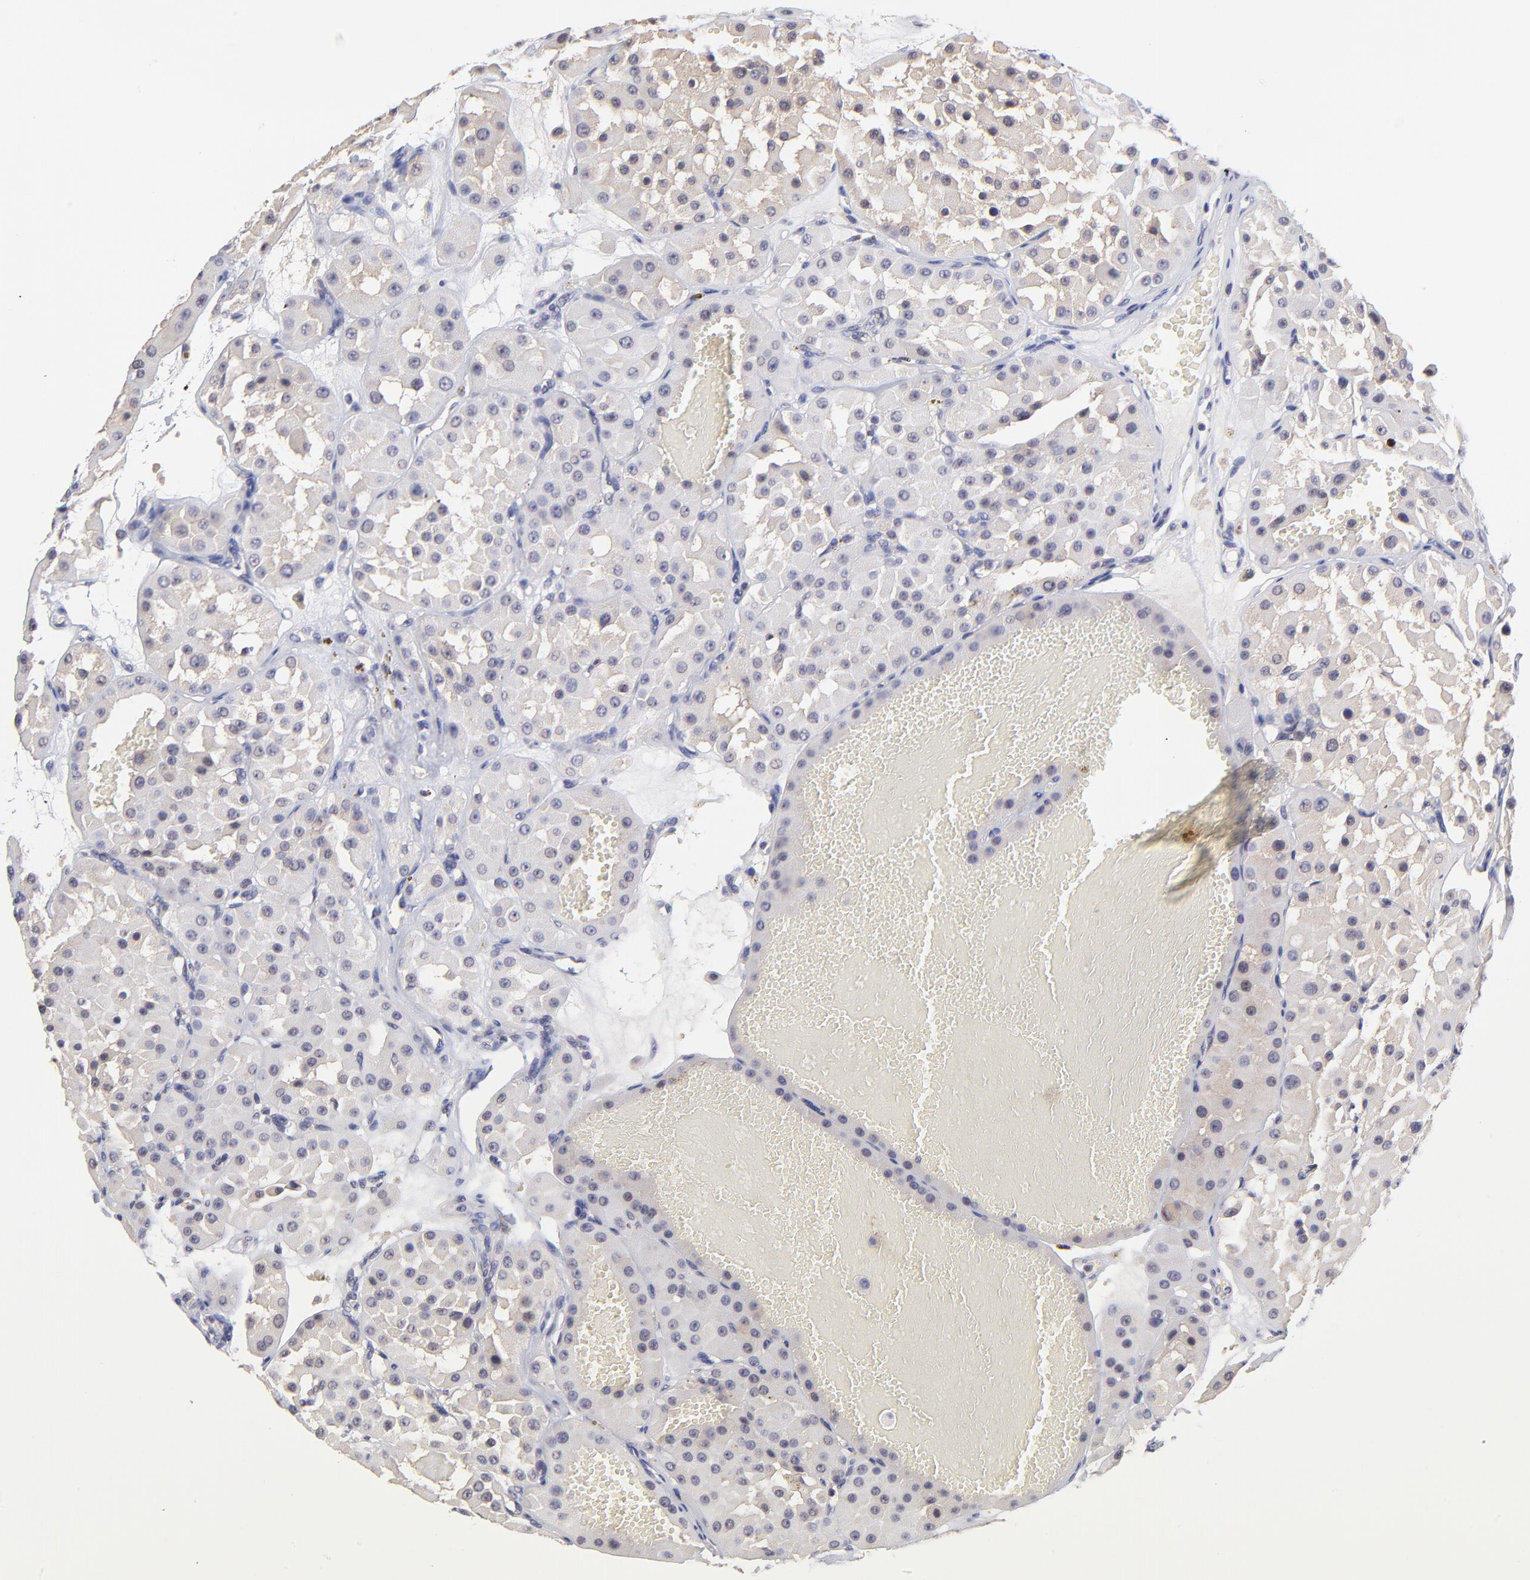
{"staining": {"intensity": "weak", "quantity": "<25%", "location": "cytoplasmic/membranous"}, "tissue": "renal cancer", "cell_type": "Tumor cells", "image_type": "cancer", "snomed": [{"axis": "morphology", "description": "Adenocarcinoma, uncertain malignant potential"}, {"axis": "topography", "description": "Kidney"}], "caption": "Protein analysis of renal adenocarcinoma,  uncertain malignant potential displays no significant positivity in tumor cells. The staining was performed using DAB to visualize the protein expression in brown, while the nuclei were stained in blue with hematoxylin (Magnification: 20x).", "gene": "UBE2E3", "patient": {"sex": "male", "age": 63}}